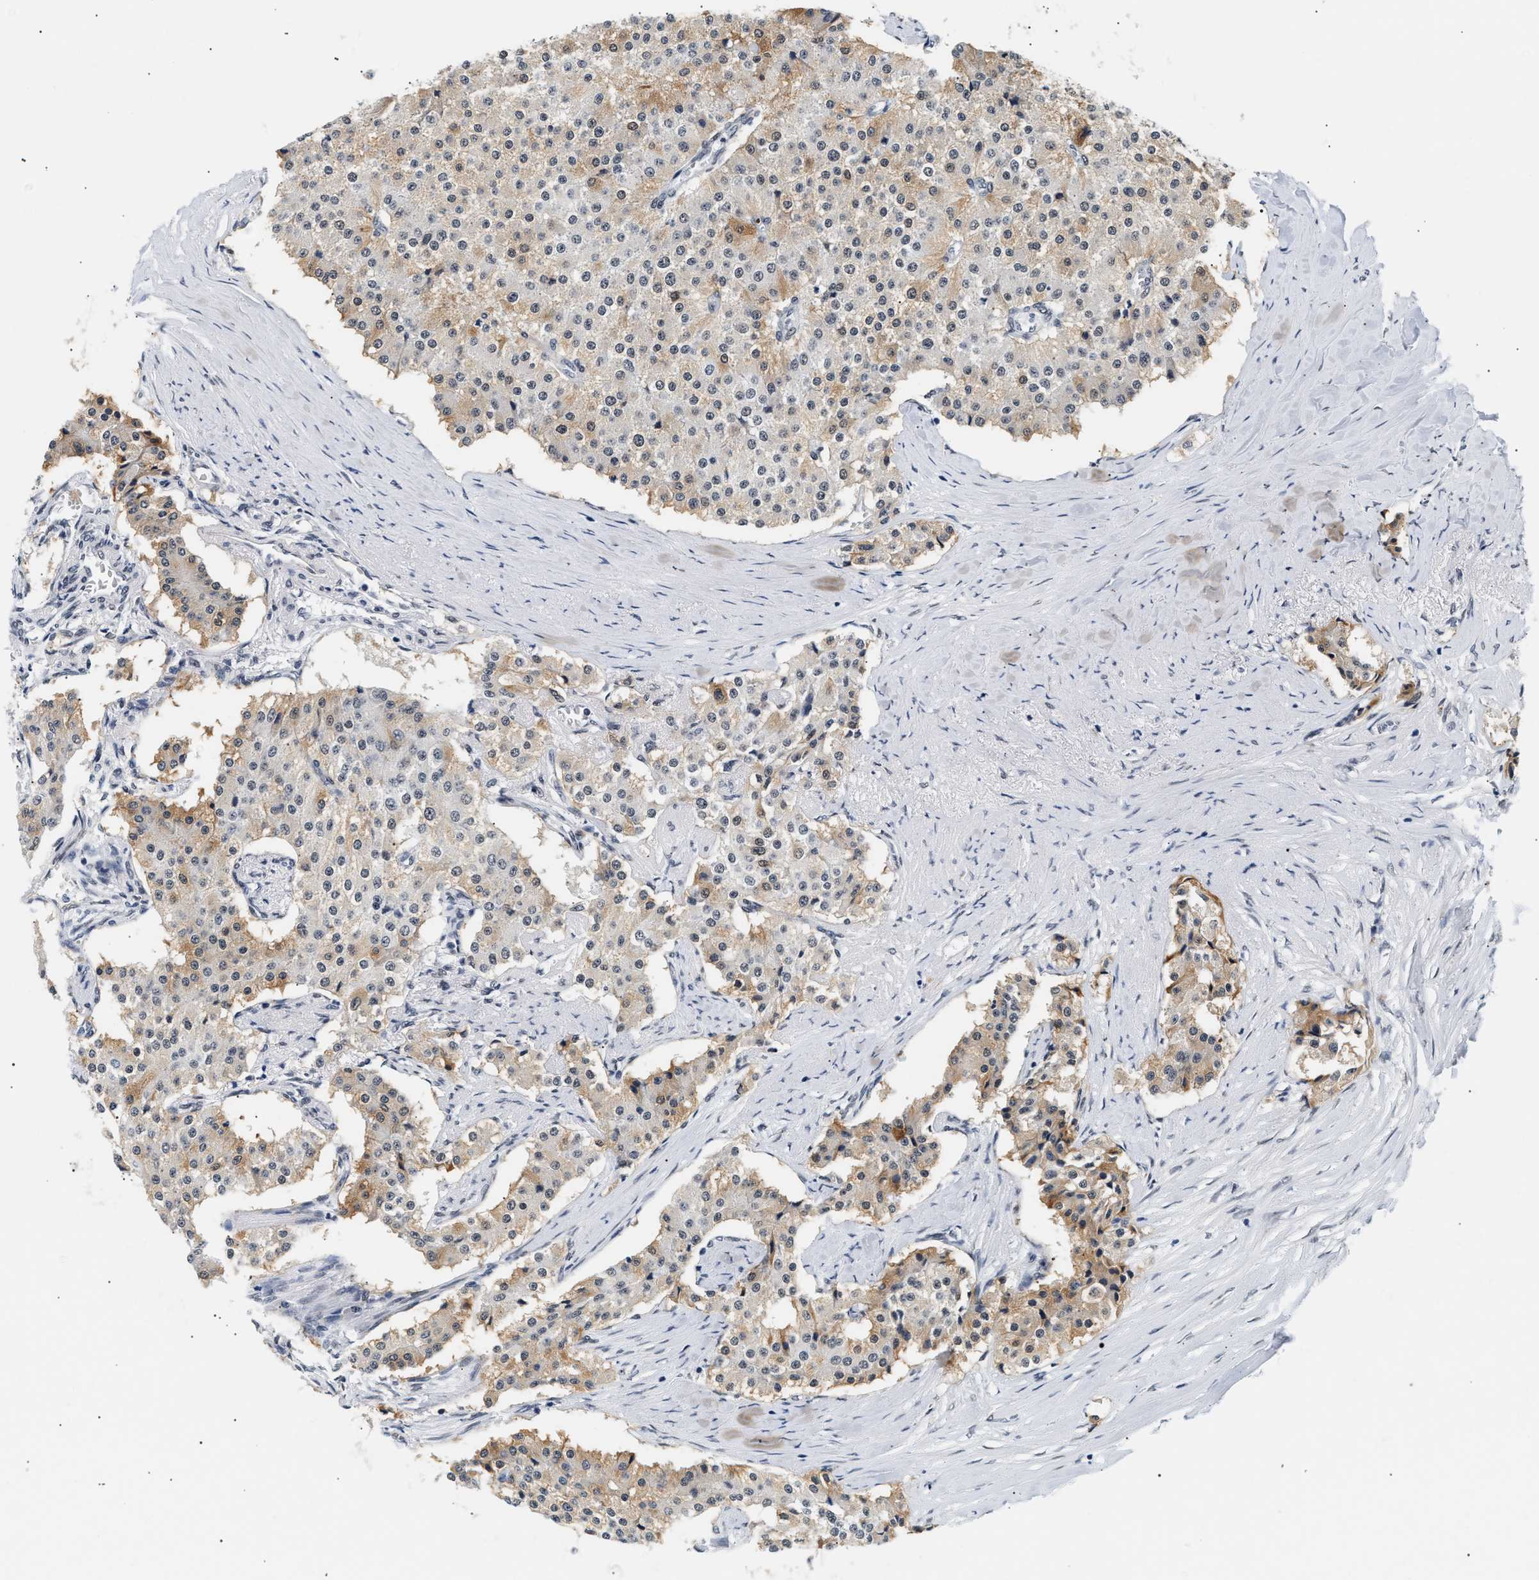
{"staining": {"intensity": "moderate", "quantity": "25%-75%", "location": "cytoplasmic/membranous"}, "tissue": "carcinoid", "cell_type": "Tumor cells", "image_type": "cancer", "snomed": [{"axis": "morphology", "description": "Carcinoid, malignant, NOS"}, {"axis": "topography", "description": "Colon"}], "caption": "High-magnification brightfield microscopy of carcinoid stained with DAB (3,3'-diaminobenzidine) (brown) and counterstained with hematoxylin (blue). tumor cells exhibit moderate cytoplasmic/membranous staining is identified in approximately25%-75% of cells.", "gene": "THOC1", "patient": {"sex": "female", "age": 52}}